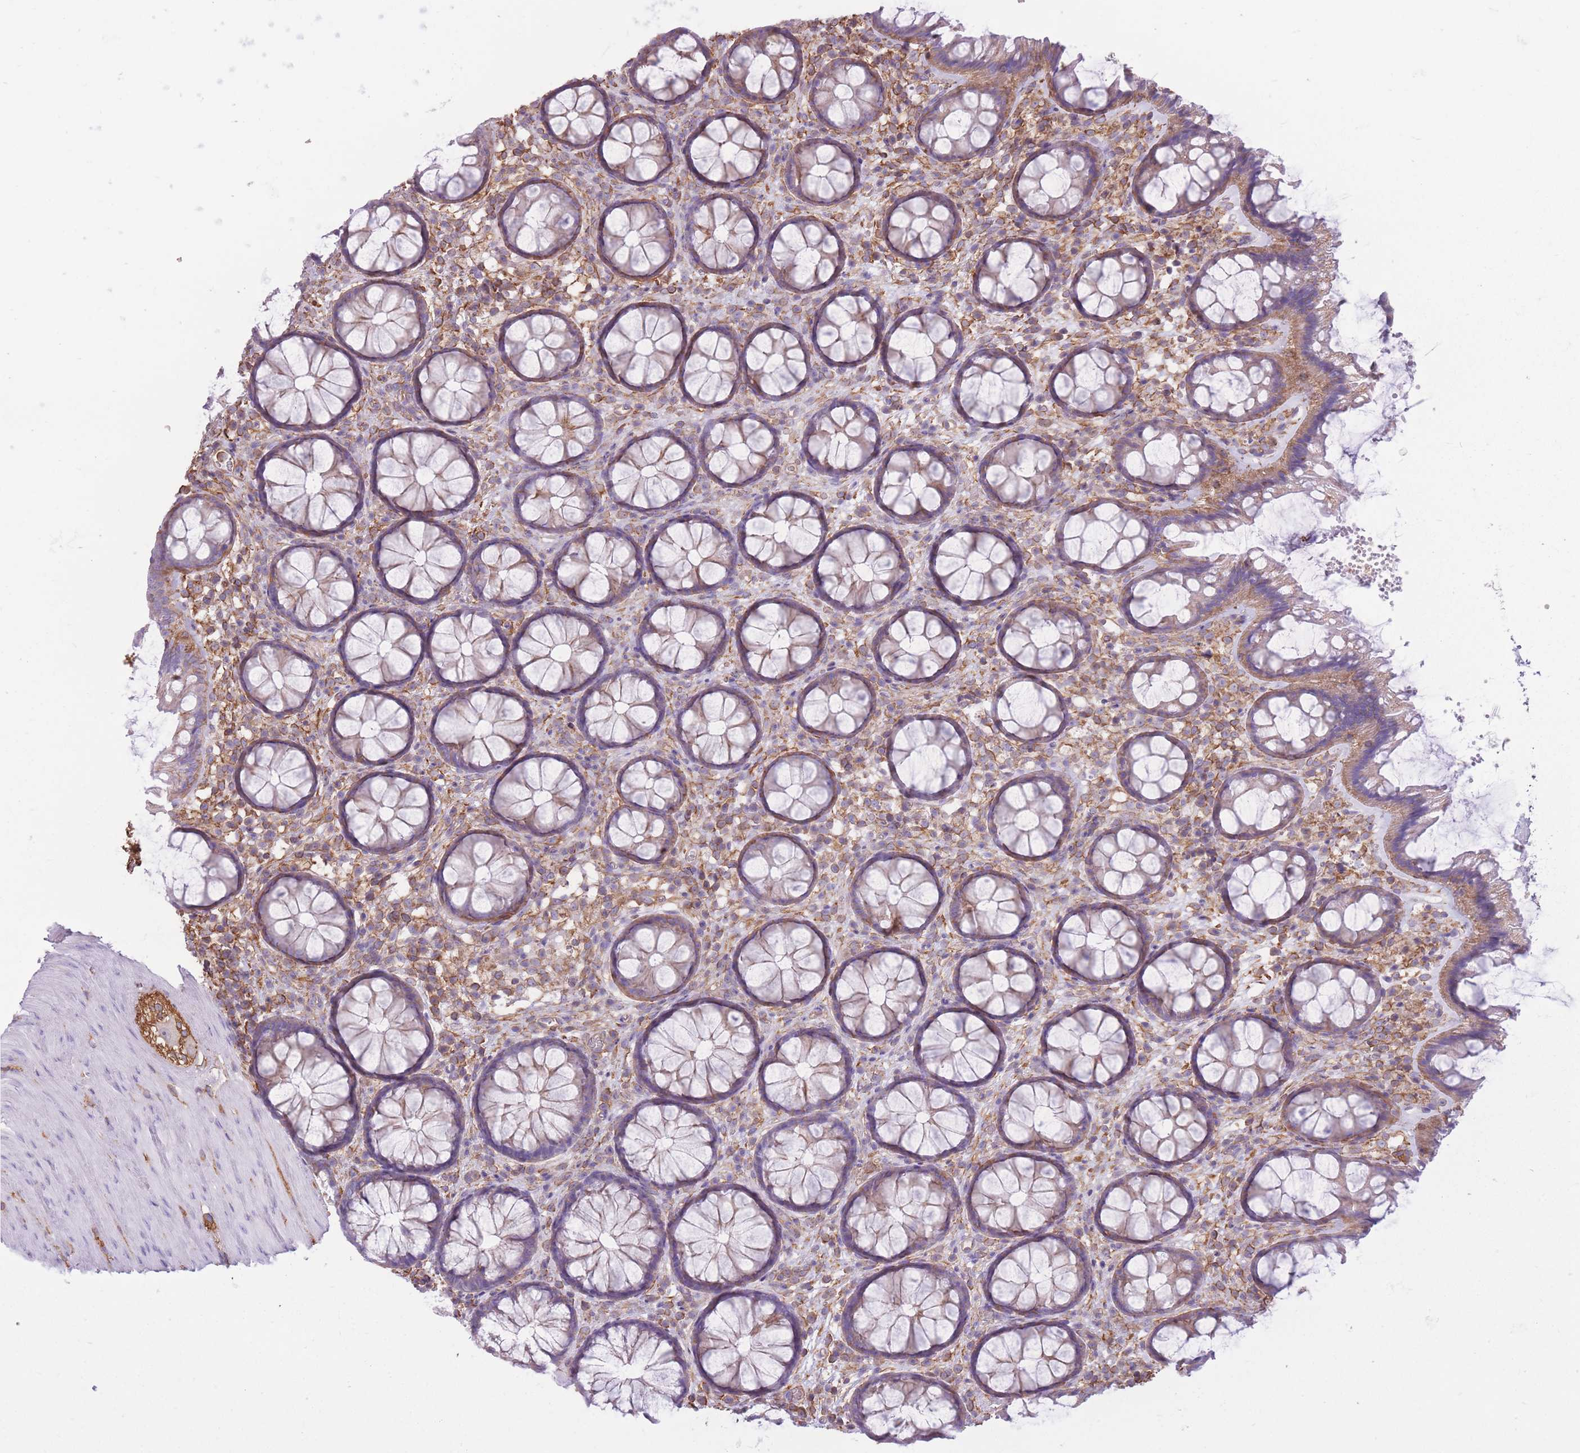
{"staining": {"intensity": "moderate", "quantity": ">75%", "location": "cytoplasmic/membranous"}, "tissue": "colon", "cell_type": "Endothelial cells", "image_type": "normal", "snomed": [{"axis": "morphology", "description": "Normal tissue, NOS"}, {"axis": "topography", "description": "Colon"}], "caption": "Colon stained with a brown dye shows moderate cytoplasmic/membranous positive expression in about >75% of endothelial cells.", "gene": "ADD1", "patient": {"sex": "male", "age": 46}}